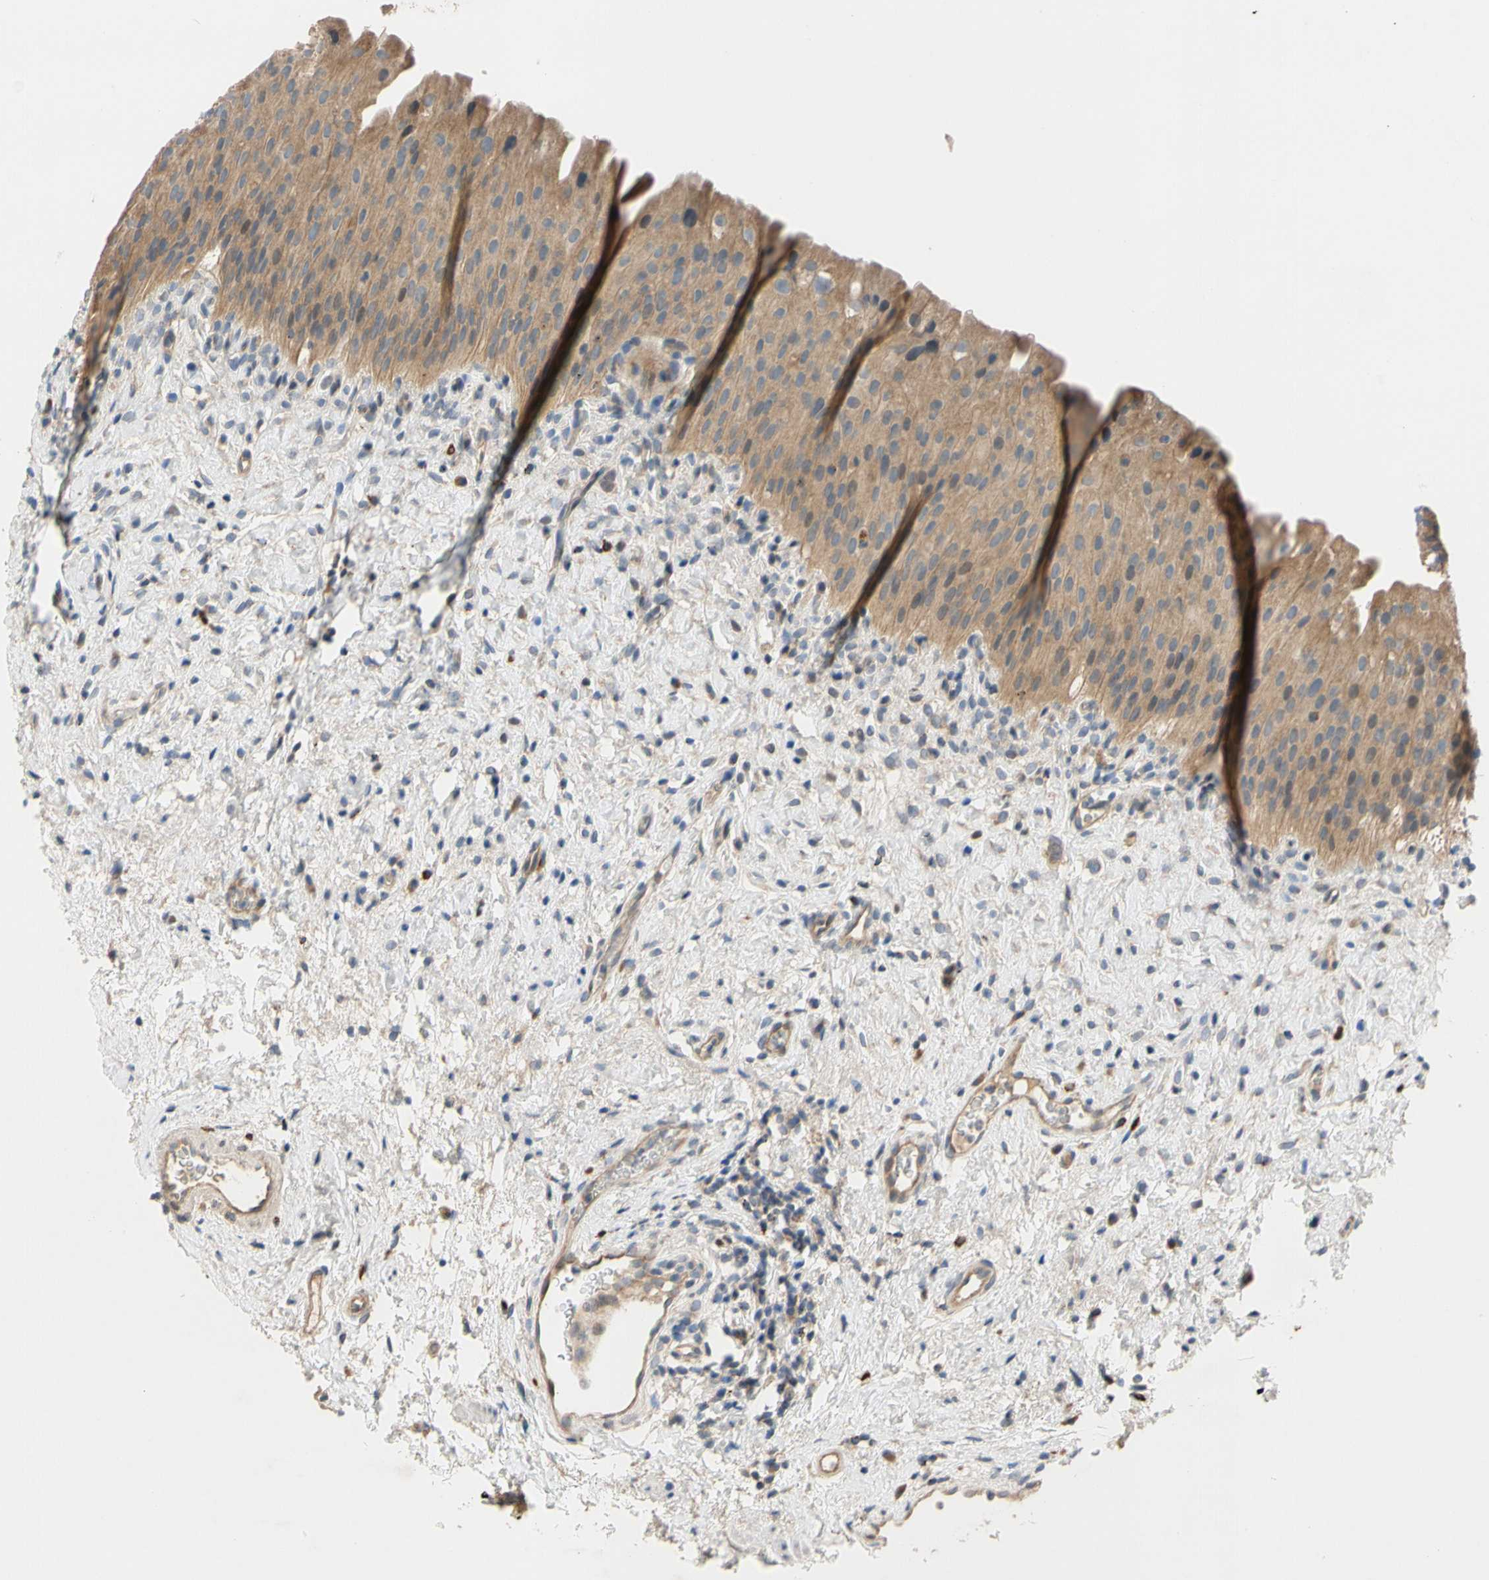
{"staining": {"intensity": "moderate", "quantity": ">75%", "location": "cytoplasmic/membranous"}, "tissue": "urinary bladder", "cell_type": "Urothelial cells", "image_type": "normal", "snomed": [{"axis": "morphology", "description": "Normal tissue, NOS"}, {"axis": "morphology", "description": "Urothelial carcinoma, High grade"}, {"axis": "topography", "description": "Urinary bladder"}], "caption": "This is an image of IHC staining of benign urinary bladder, which shows moderate positivity in the cytoplasmic/membranous of urothelial cells.", "gene": "MBTPS2", "patient": {"sex": "male", "age": 46}}